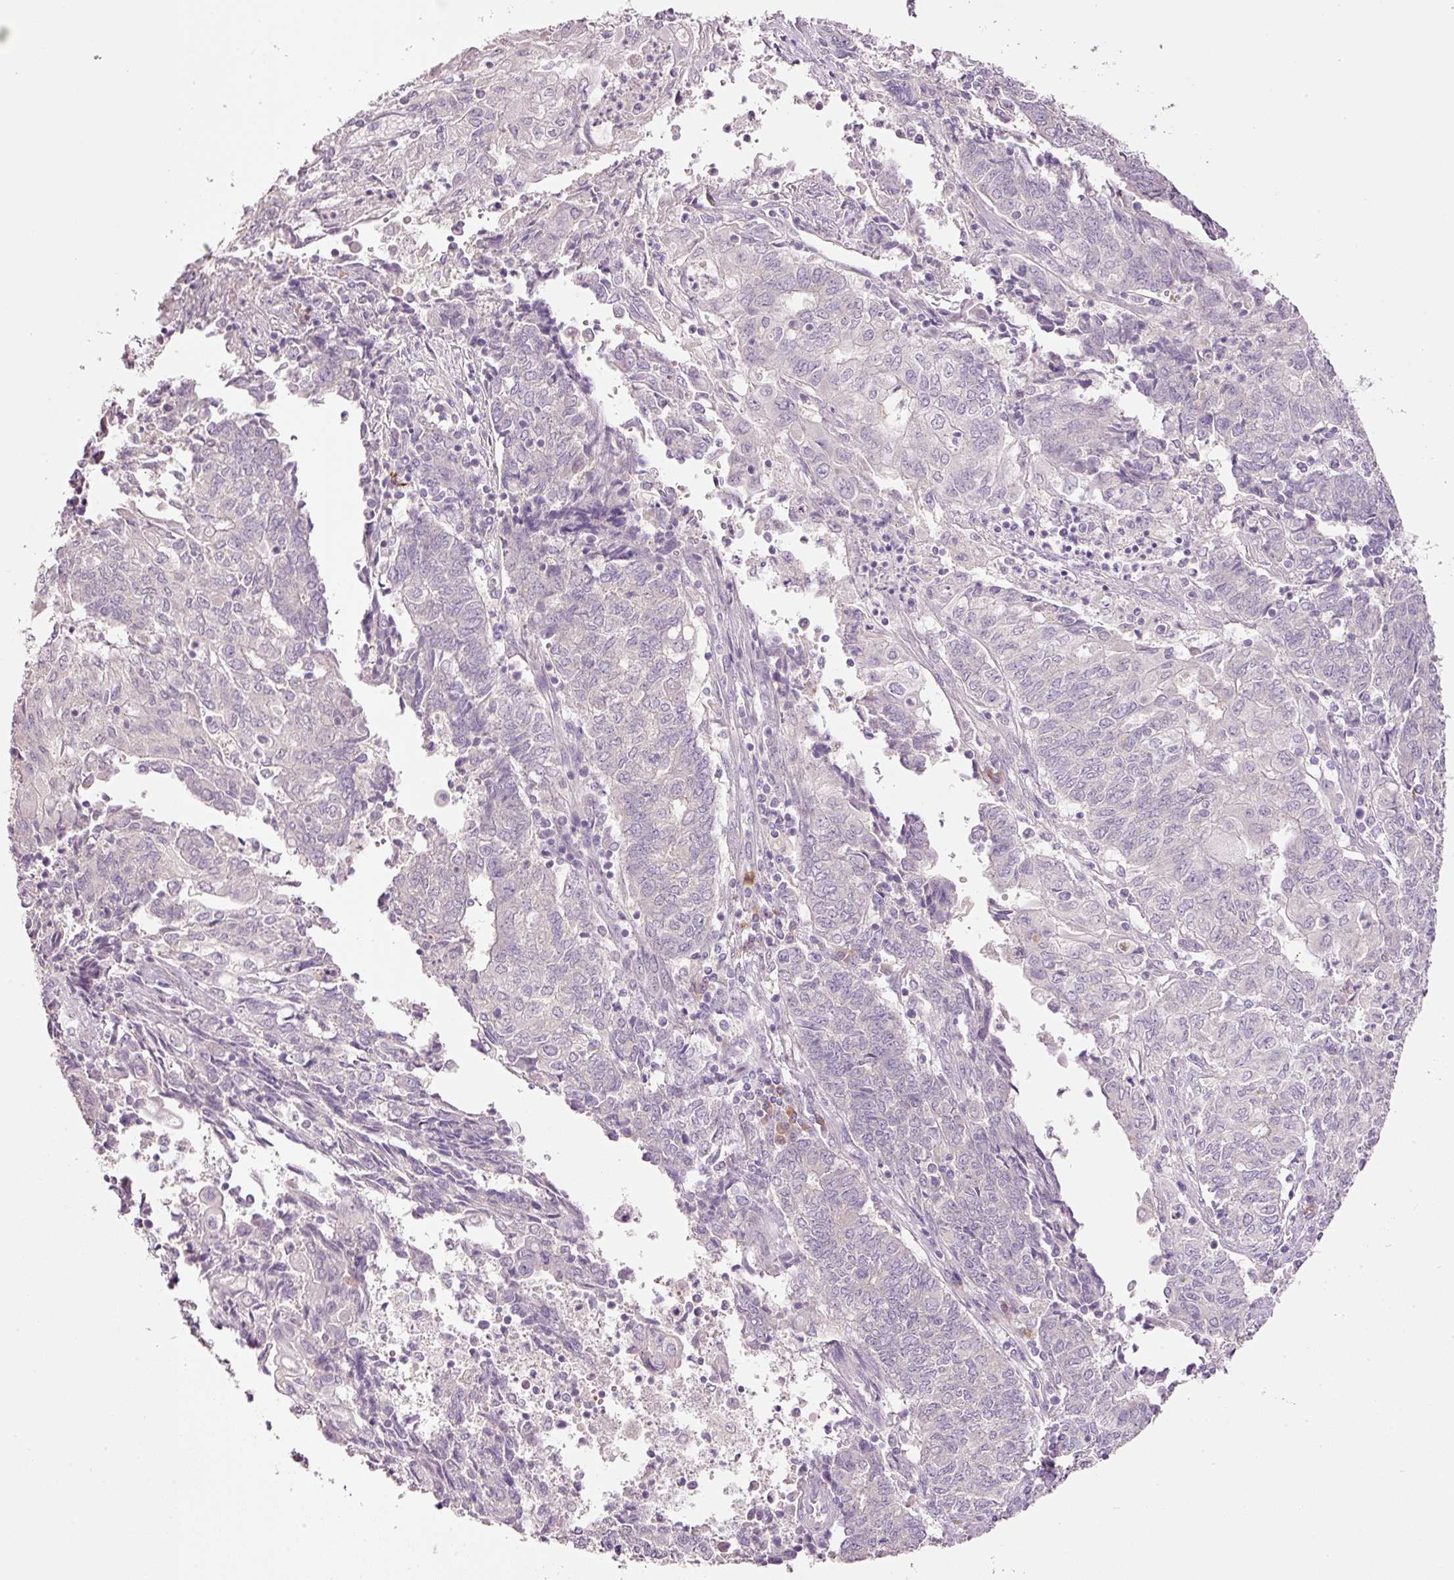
{"staining": {"intensity": "negative", "quantity": "none", "location": "none"}, "tissue": "endometrial cancer", "cell_type": "Tumor cells", "image_type": "cancer", "snomed": [{"axis": "morphology", "description": "Adenocarcinoma, NOS"}, {"axis": "topography", "description": "Endometrium"}], "caption": "The micrograph displays no significant positivity in tumor cells of adenocarcinoma (endometrial).", "gene": "TENT5C", "patient": {"sex": "female", "age": 54}}